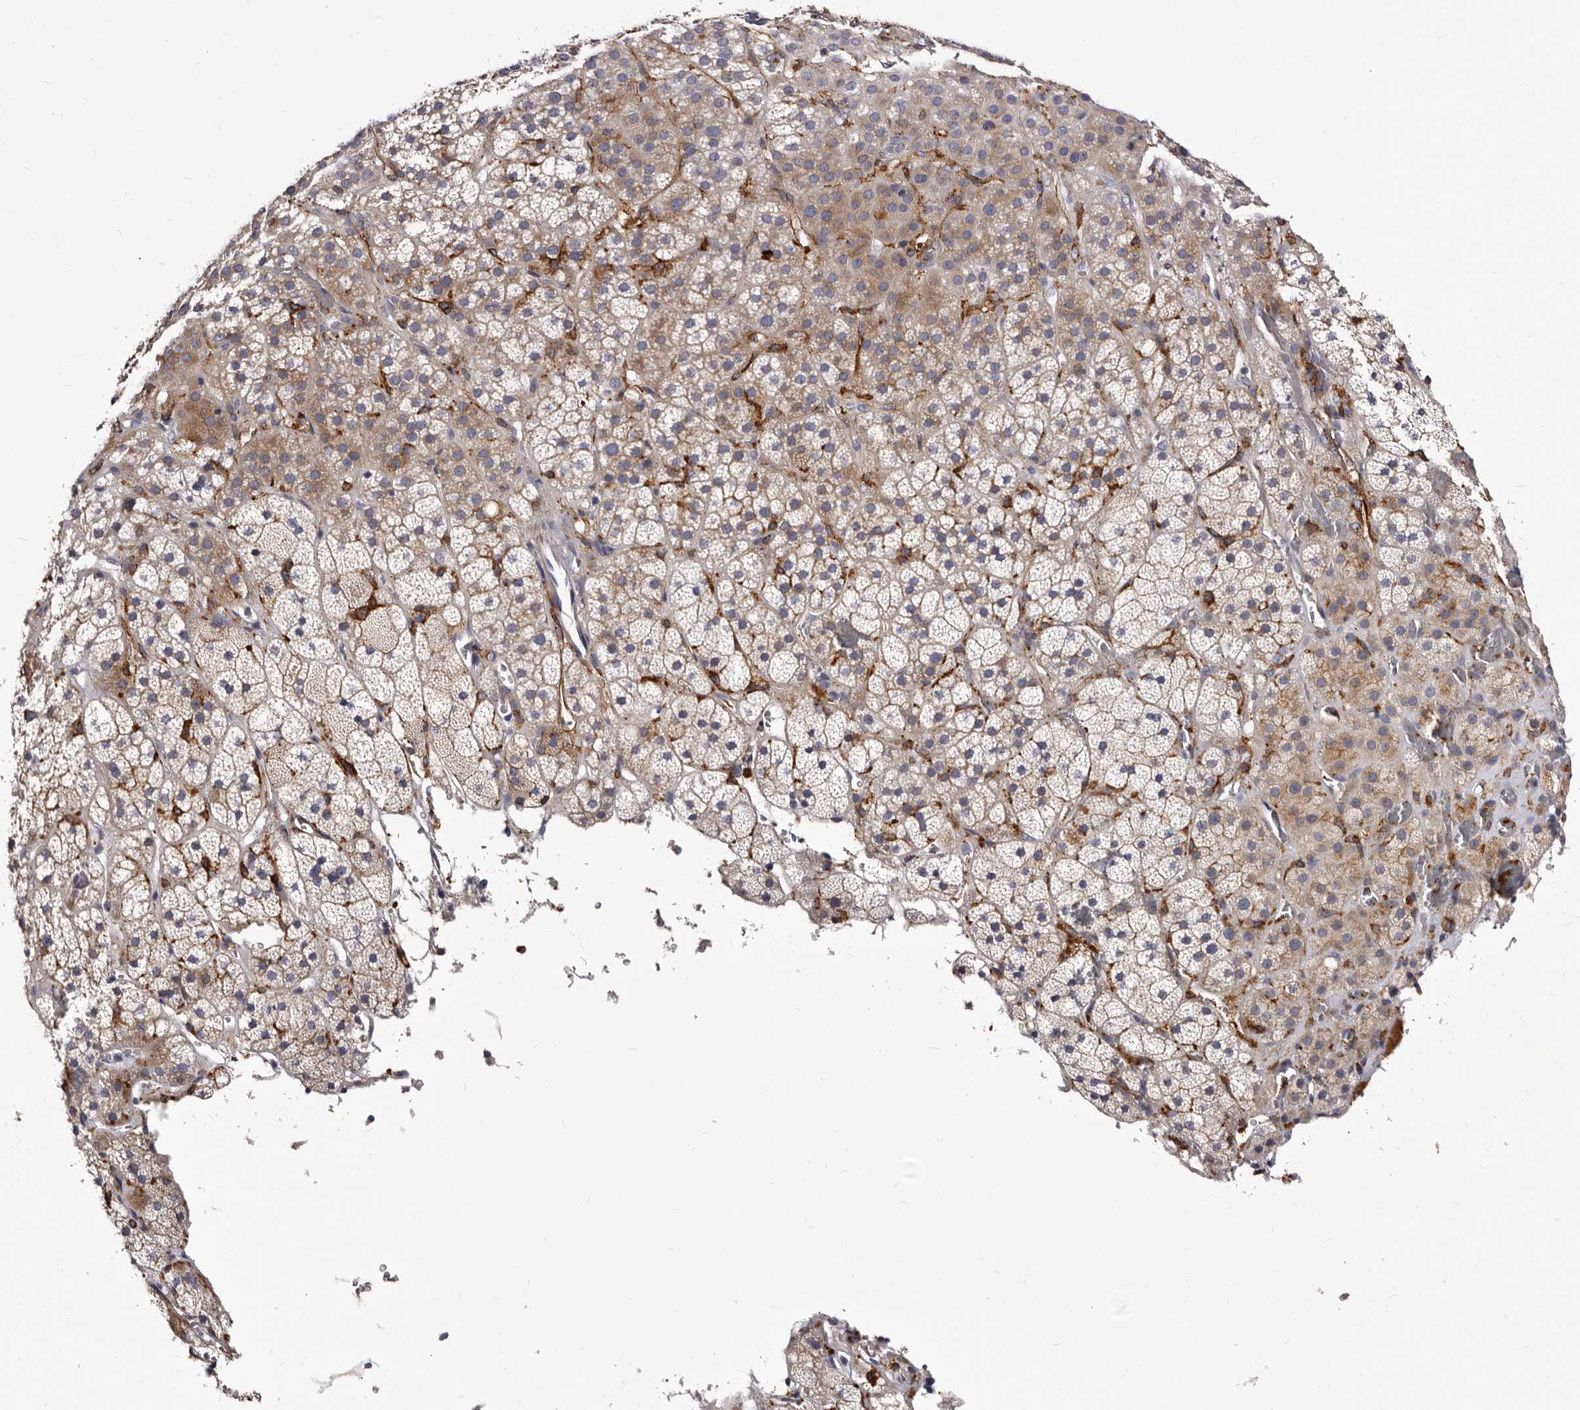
{"staining": {"intensity": "weak", "quantity": ">75%", "location": "cytoplasmic/membranous"}, "tissue": "adrenal gland", "cell_type": "Glandular cells", "image_type": "normal", "snomed": [{"axis": "morphology", "description": "Normal tissue, NOS"}, {"axis": "topography", "description": "Adrenal gland"}], "caption": "Weak cytoplasmic/membranous staining is appreciated in about >75% of glandular cells in normal adrenal gland.", "gene": "AUNIP", "patient": {"sex": "male", "age": 57}}